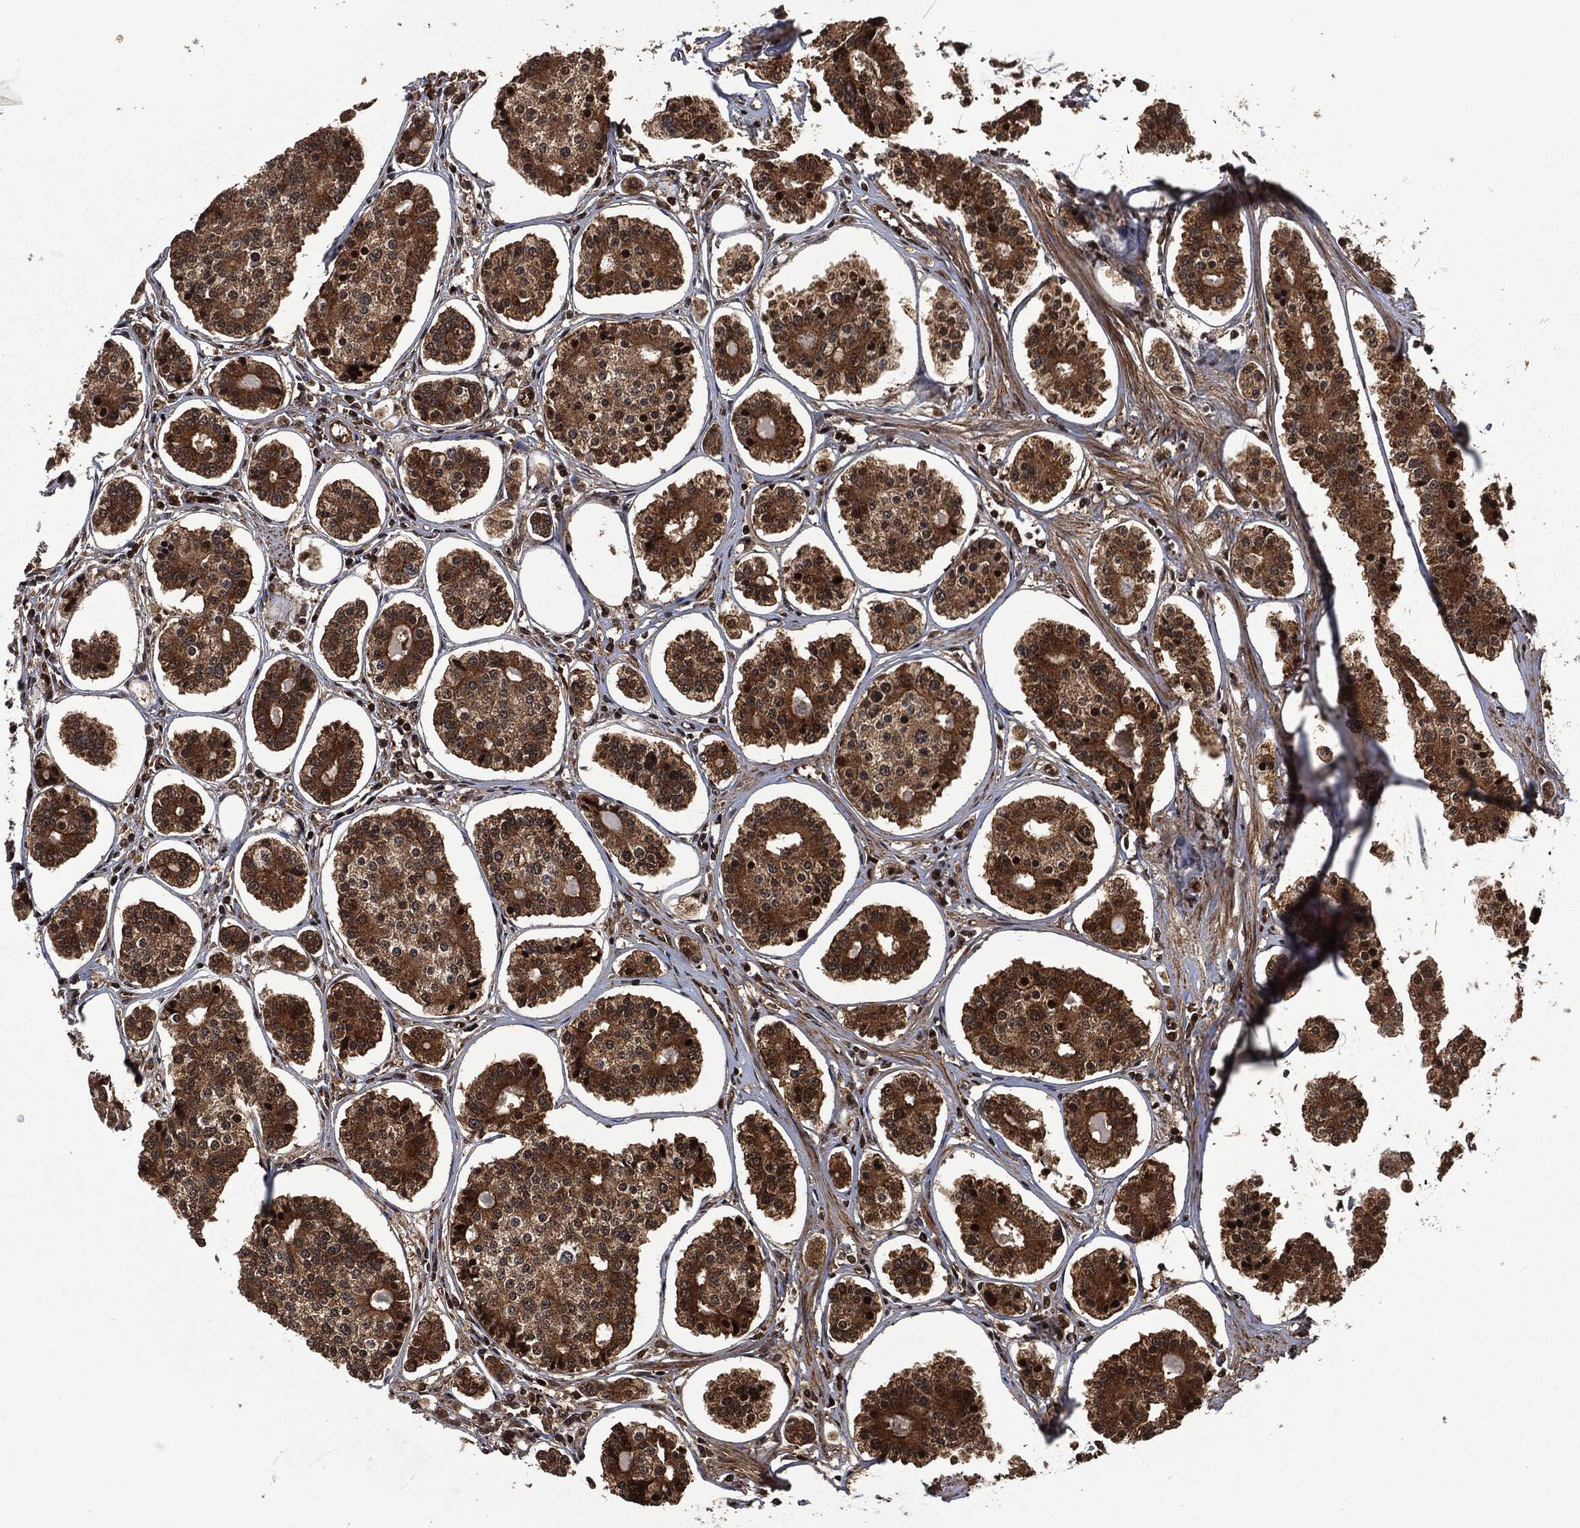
{"staining": {"intensity": "moderate", "quantity": ">75%", "location": "cytoplasmic/membranous"}, "tissue": "carcinoid", "cell_type": "Tumor cells", "image_type": "cancer", "snomed": [{"axis": "morphology", "description": "Carcinoid, malignant, NOS"}, {"axis": "topography", "description": "Small intestine"}], "caption": "This micrograph demonstrates IHC staining of carcinoid, with medium moderate cytoplasmic/membranous expression in about >75% of tumor cells.", "gene": "CMPK2", "patient": {"sex": "female", "age": 65}}